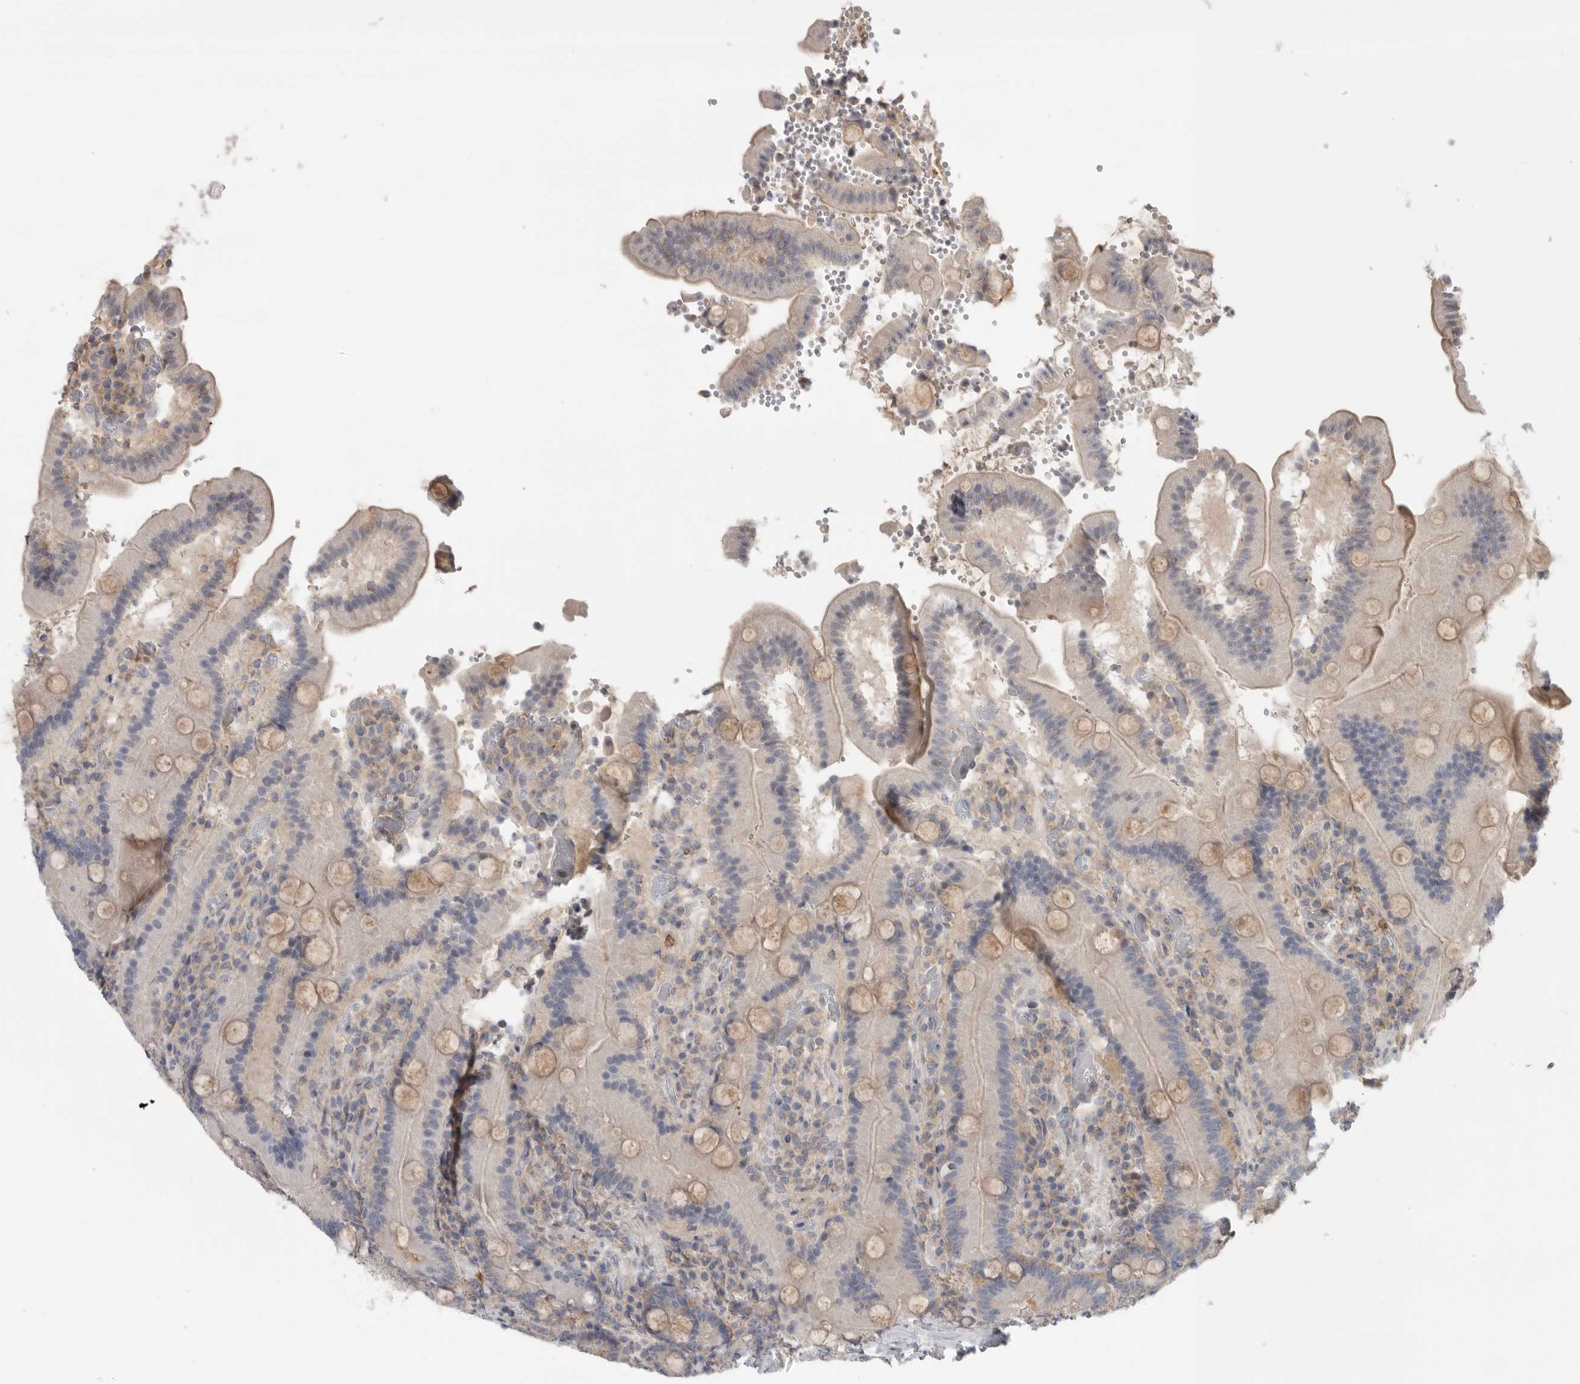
{"staining": {"intensity": "weak", "quantity": "25%-75%", "location": "cytoplasmic/membranous"}, "tissue": "duodenum", "cell_type": "Glandular cells", "image_type": "normal", "snomed": [{"axis": "morphology", "description": "Normal tissue, NOS"}, {"axis": "topography", "description": "Duodenum"}], "caption": "Duodenum was stained to show a protein in brown. There is low levels of weak cytoplasmic/membranous expression in approximately 25%-75% of glandular cells. (DAB = brown stain, brightfield microscopy at high magnification).", "gene": "KLK5", "patient": {"sex": "female", "age": 62}}